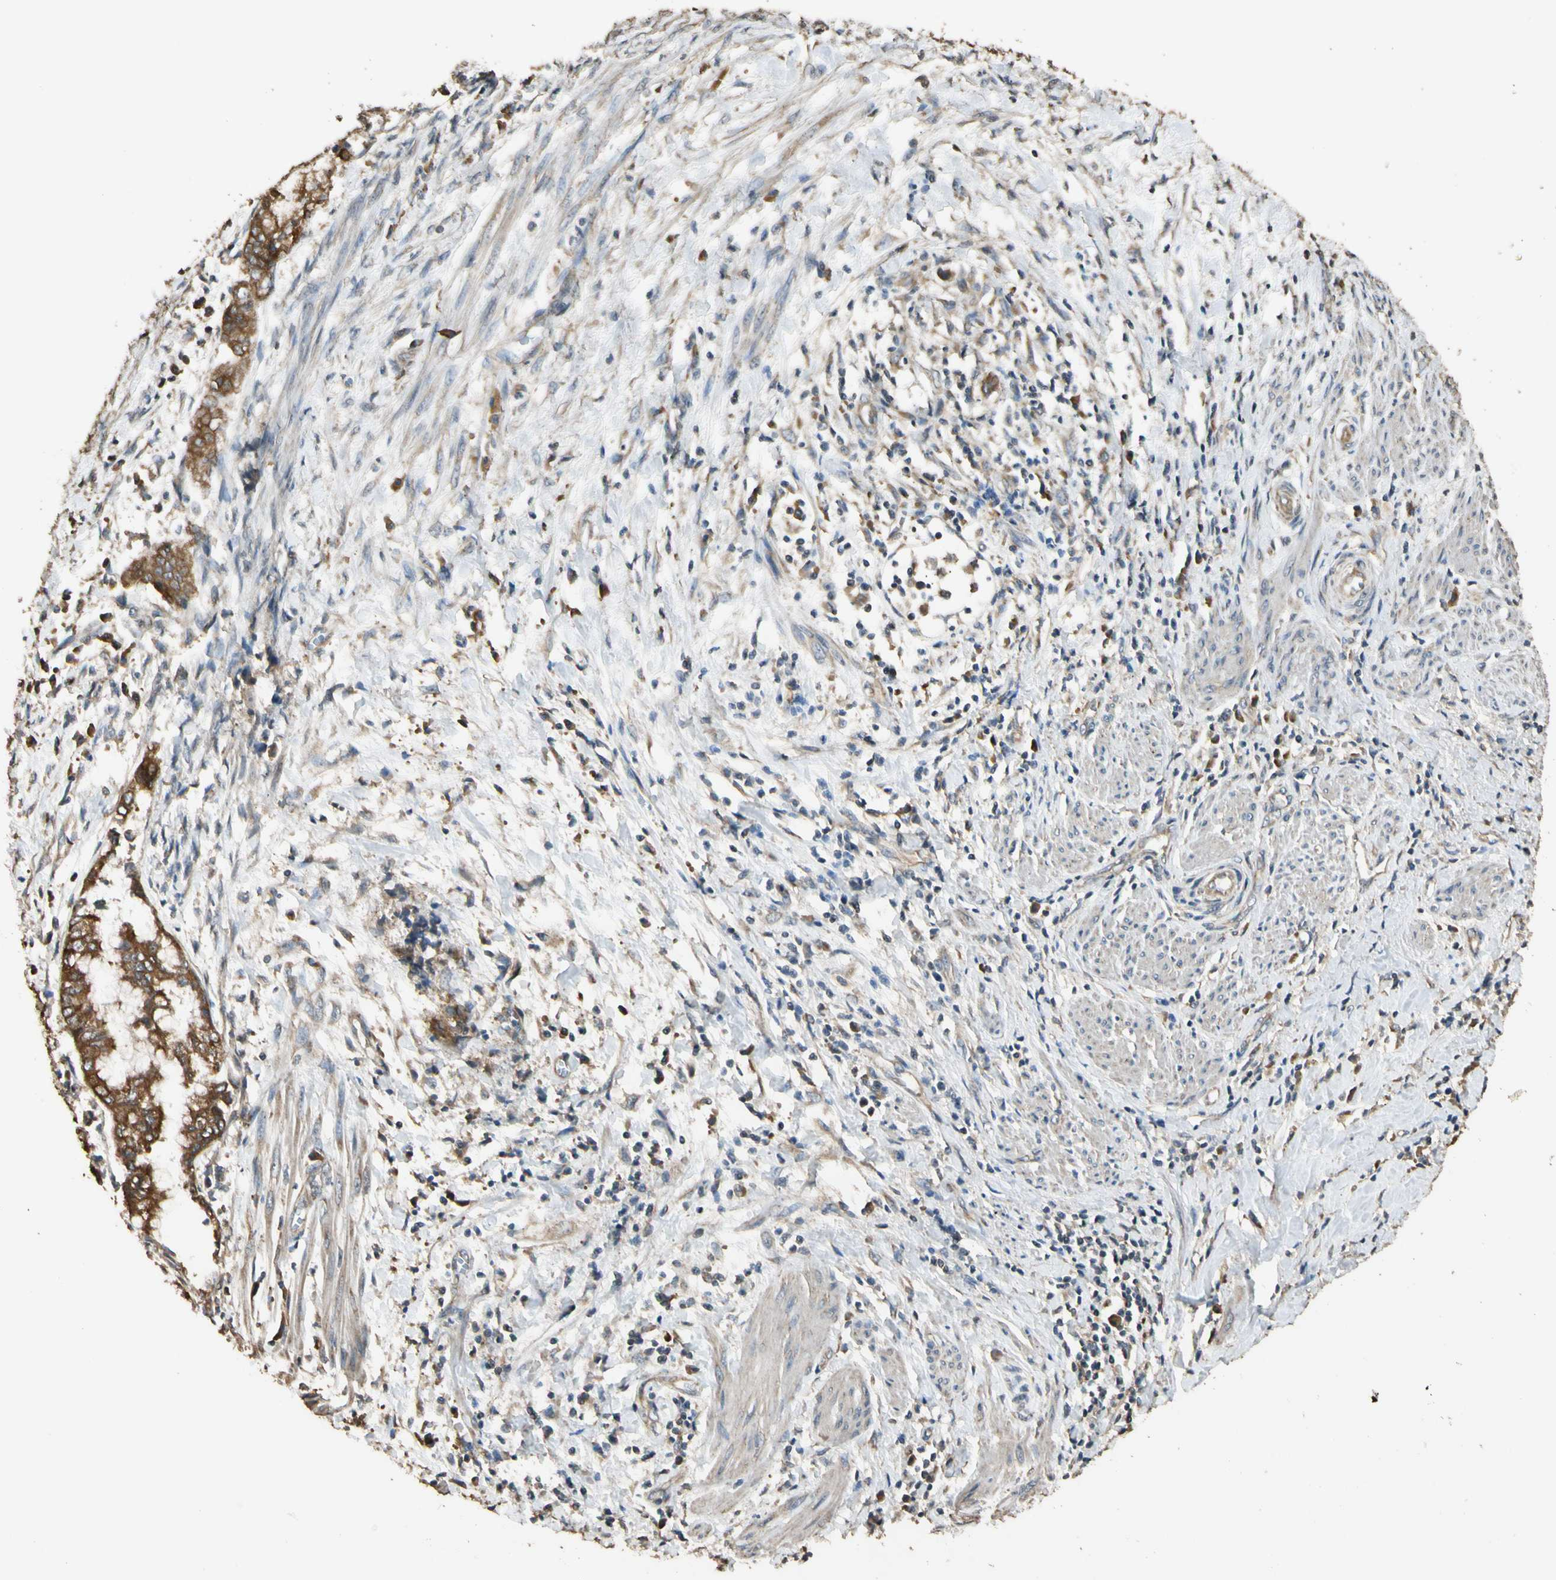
{"staining": {"intensity": "strong", "quantity": ">75%", "location": "cytoplasmic/membranous"}, "tissue": "endometrial cancer", "cell_type": "Tumor cells", "image_type": "cancer", "snomed": [{"axis": "morphology", "description": "Necrosis, NOS"}, {"axis": "morphology", "description": "Adenocarcinoma, NOS"}, {"axis": "topography", "description": "Endometrium"}], "caption": "Endometrial cancer stained for a protein reveals strong cytoplasmic/membranous positivity in tumor cells. Nuclei are stained in blue.", "gene": "STX18", "patient": {"sex": "female", "age": 79}}